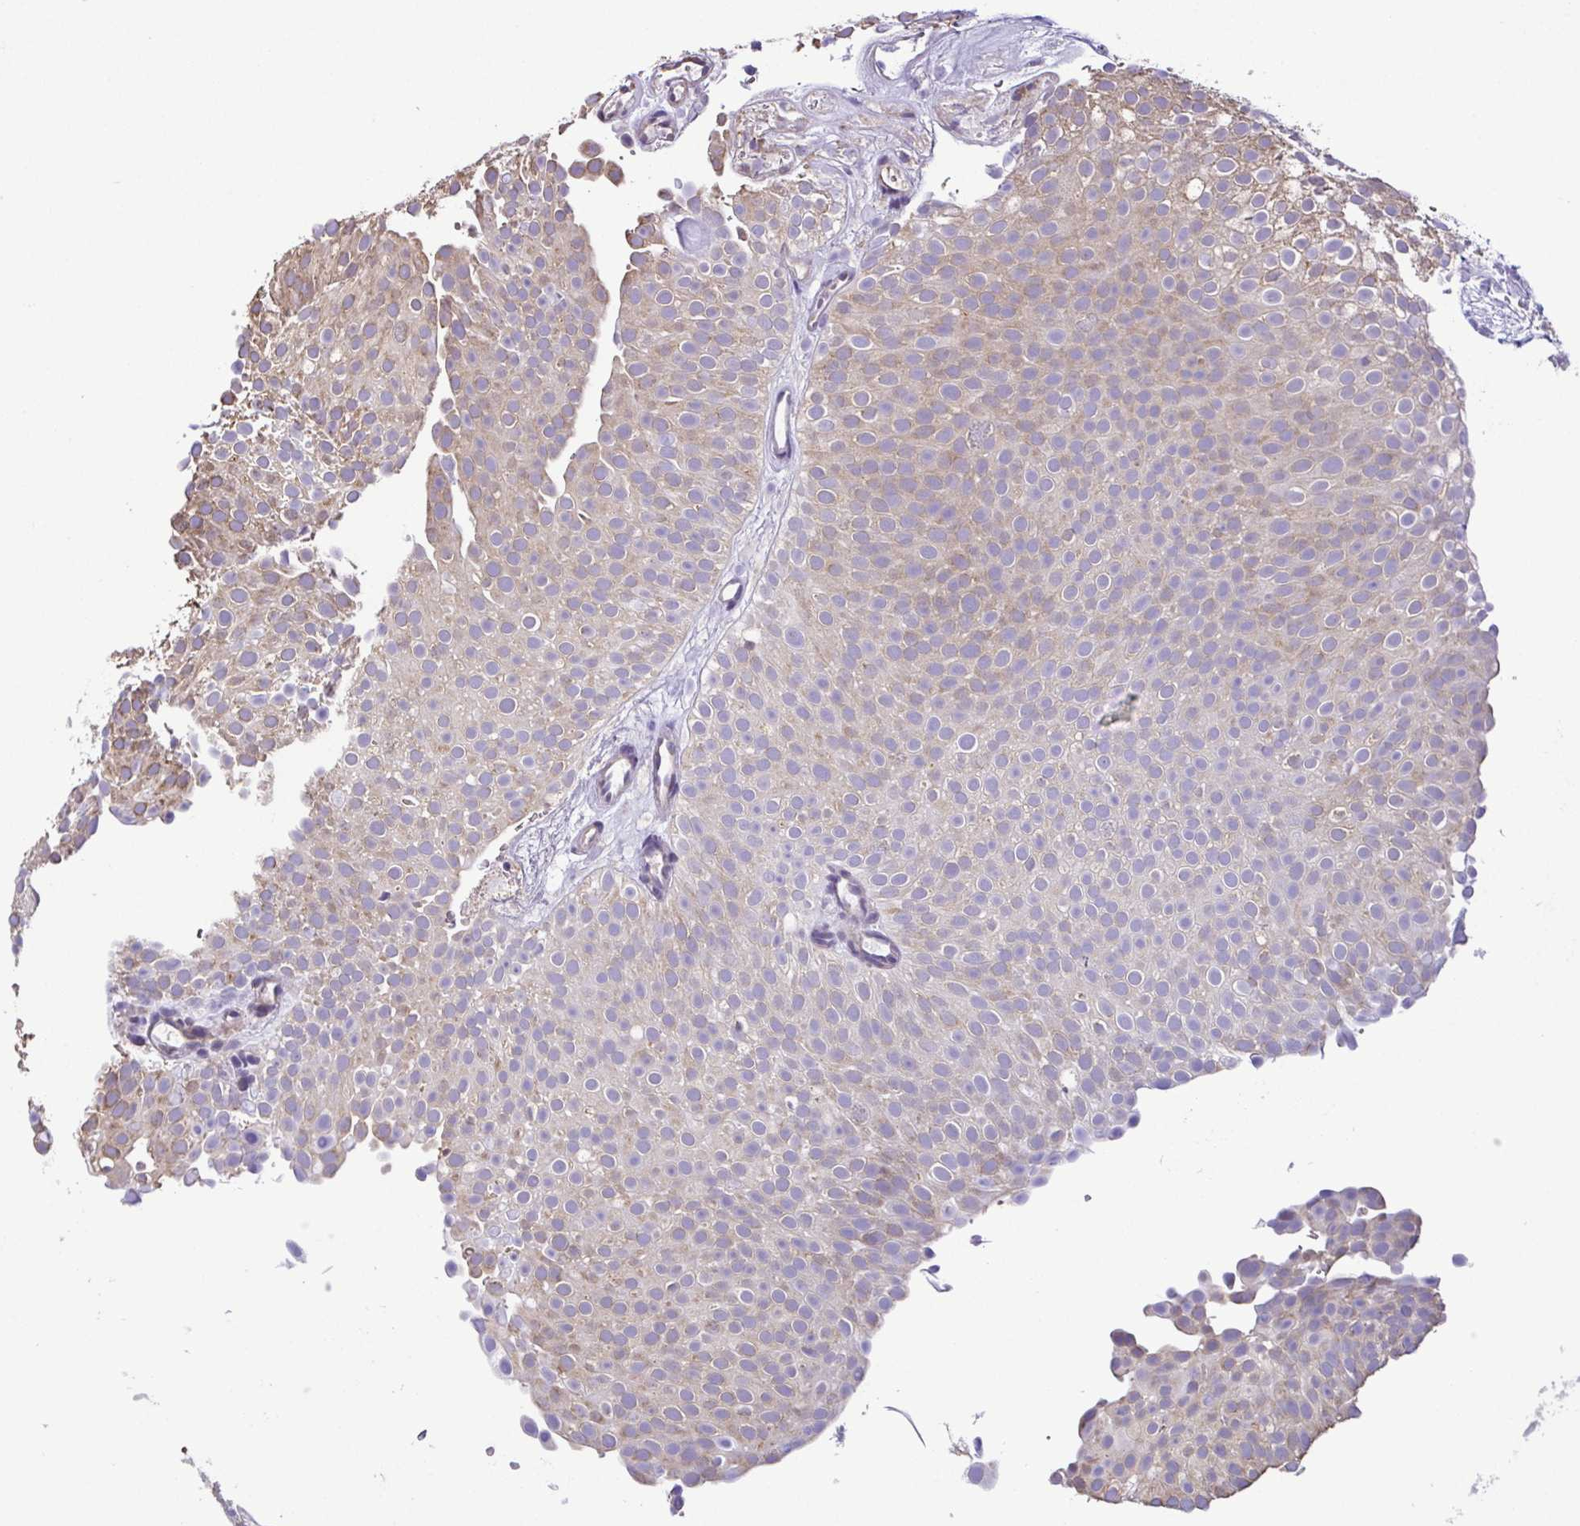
{"staining": {"intensity": "weak", "quantity": "25%-75%", "location": "cytoplasmic/membranous"}, "tissue": "urothelial cancer", "cell_type": "Tumor cells", "image_type": "cancer", "snomed": [{"axis": "morphology", "description": "Urothelial carcinoma, Low grade"}, {"axis": "topography", "description": "Urinary bladder"}], "caption": "A photomicrograph of urothelial cancer stained for a protein shows weak cytoplasmic/membranous brown staining in tumor cells.", "gene": "MYL10", "patient": {"sex": "male", "age": 78}}